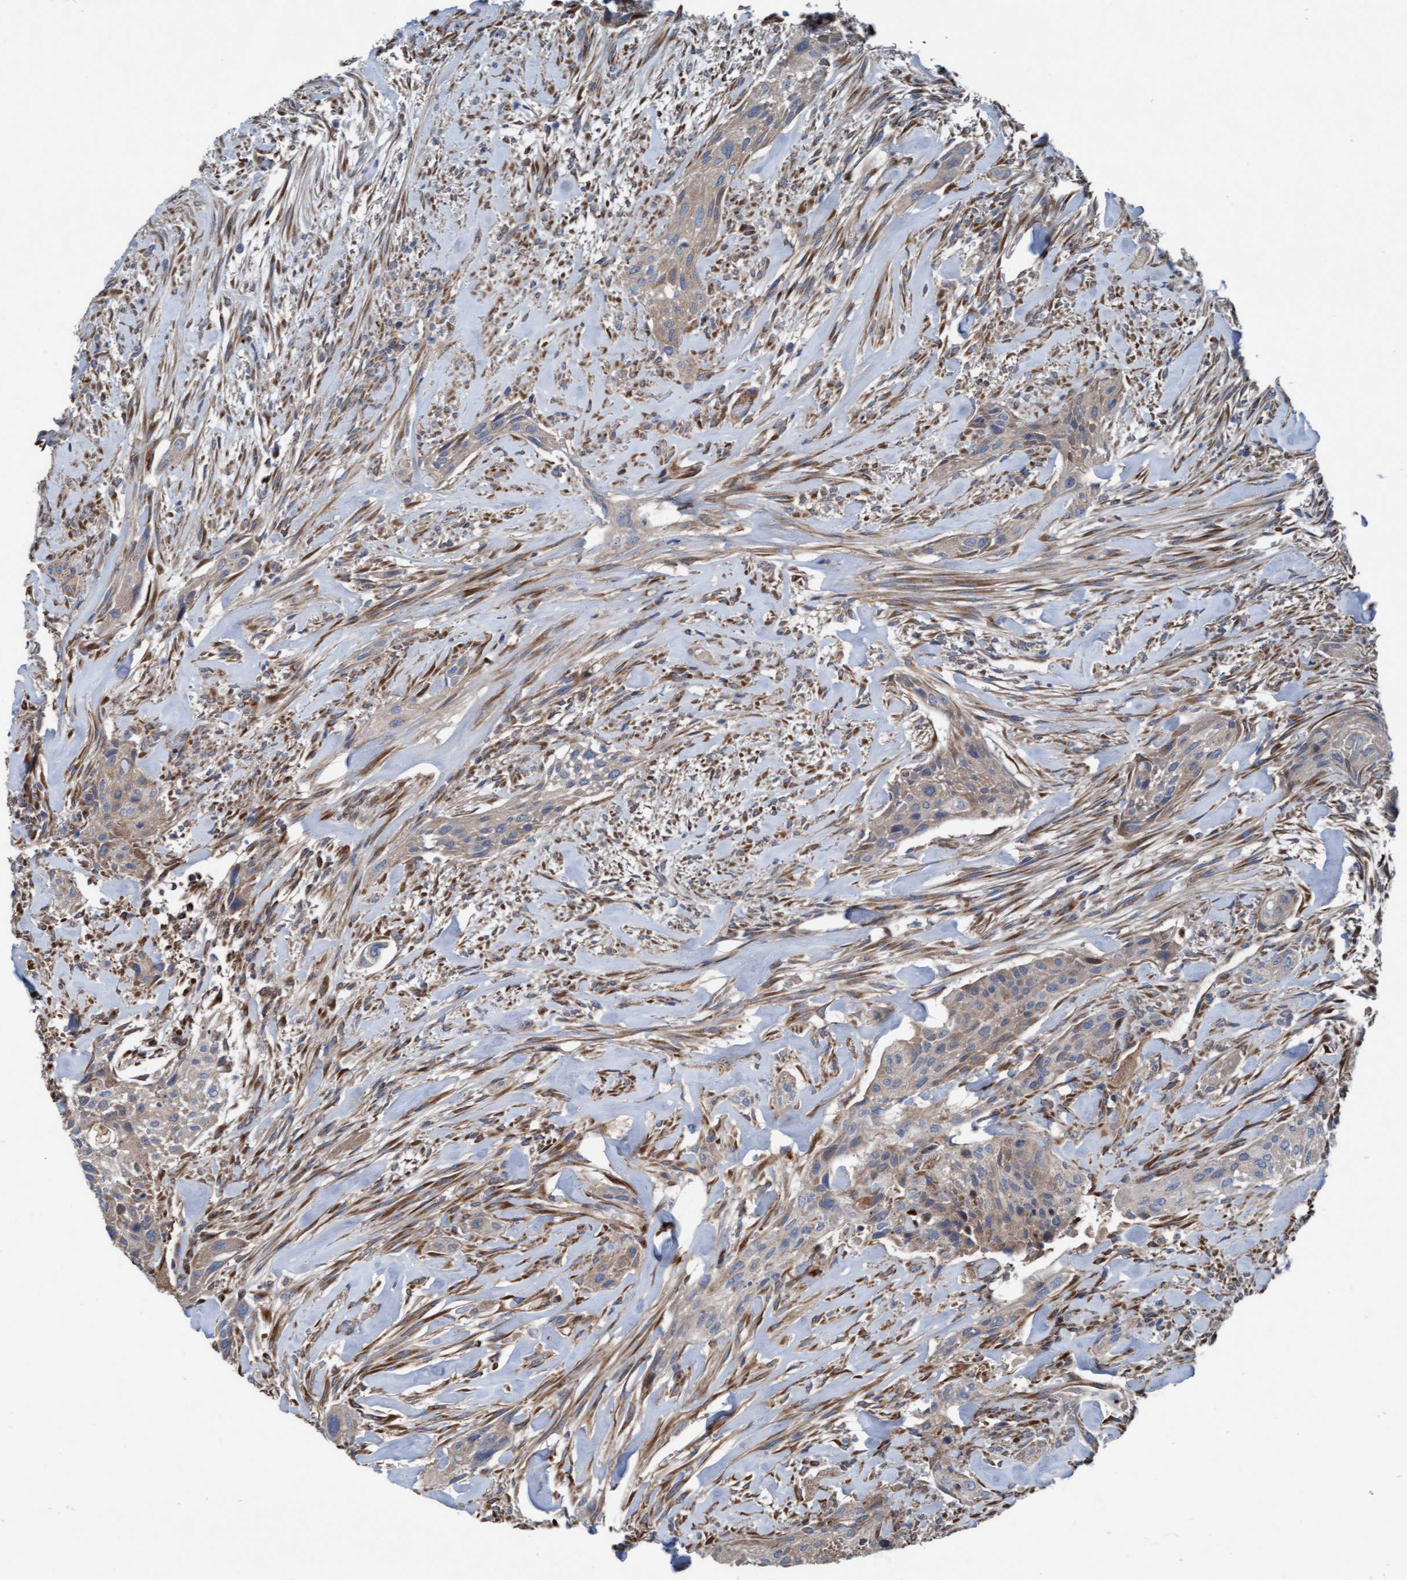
{"staining": {"intensity": "weak", "quantity": "25%-75%", "location": "cytoplasmic/membranous"}, "tissue": "urothelial cancer", "cell_type": "Tumor cells", "image_type": "cancer", "snomed": [{"axis": "morphology", "description": "Urothelial carcinoma, Low grade"}, {"axis": "morphology", "description": "Urothelial carcinoma, High grade"}, {"axis": "topography", "description": "Urinary bladder"}], "caption": "Urothelial cancer stained with a brown dye shows weak cytoplasmic/membranous positive expression in approximately 25%-75% of tumor cells.", "gene": "KLHL26", "patient": {"sex": "male", "age": 35}}